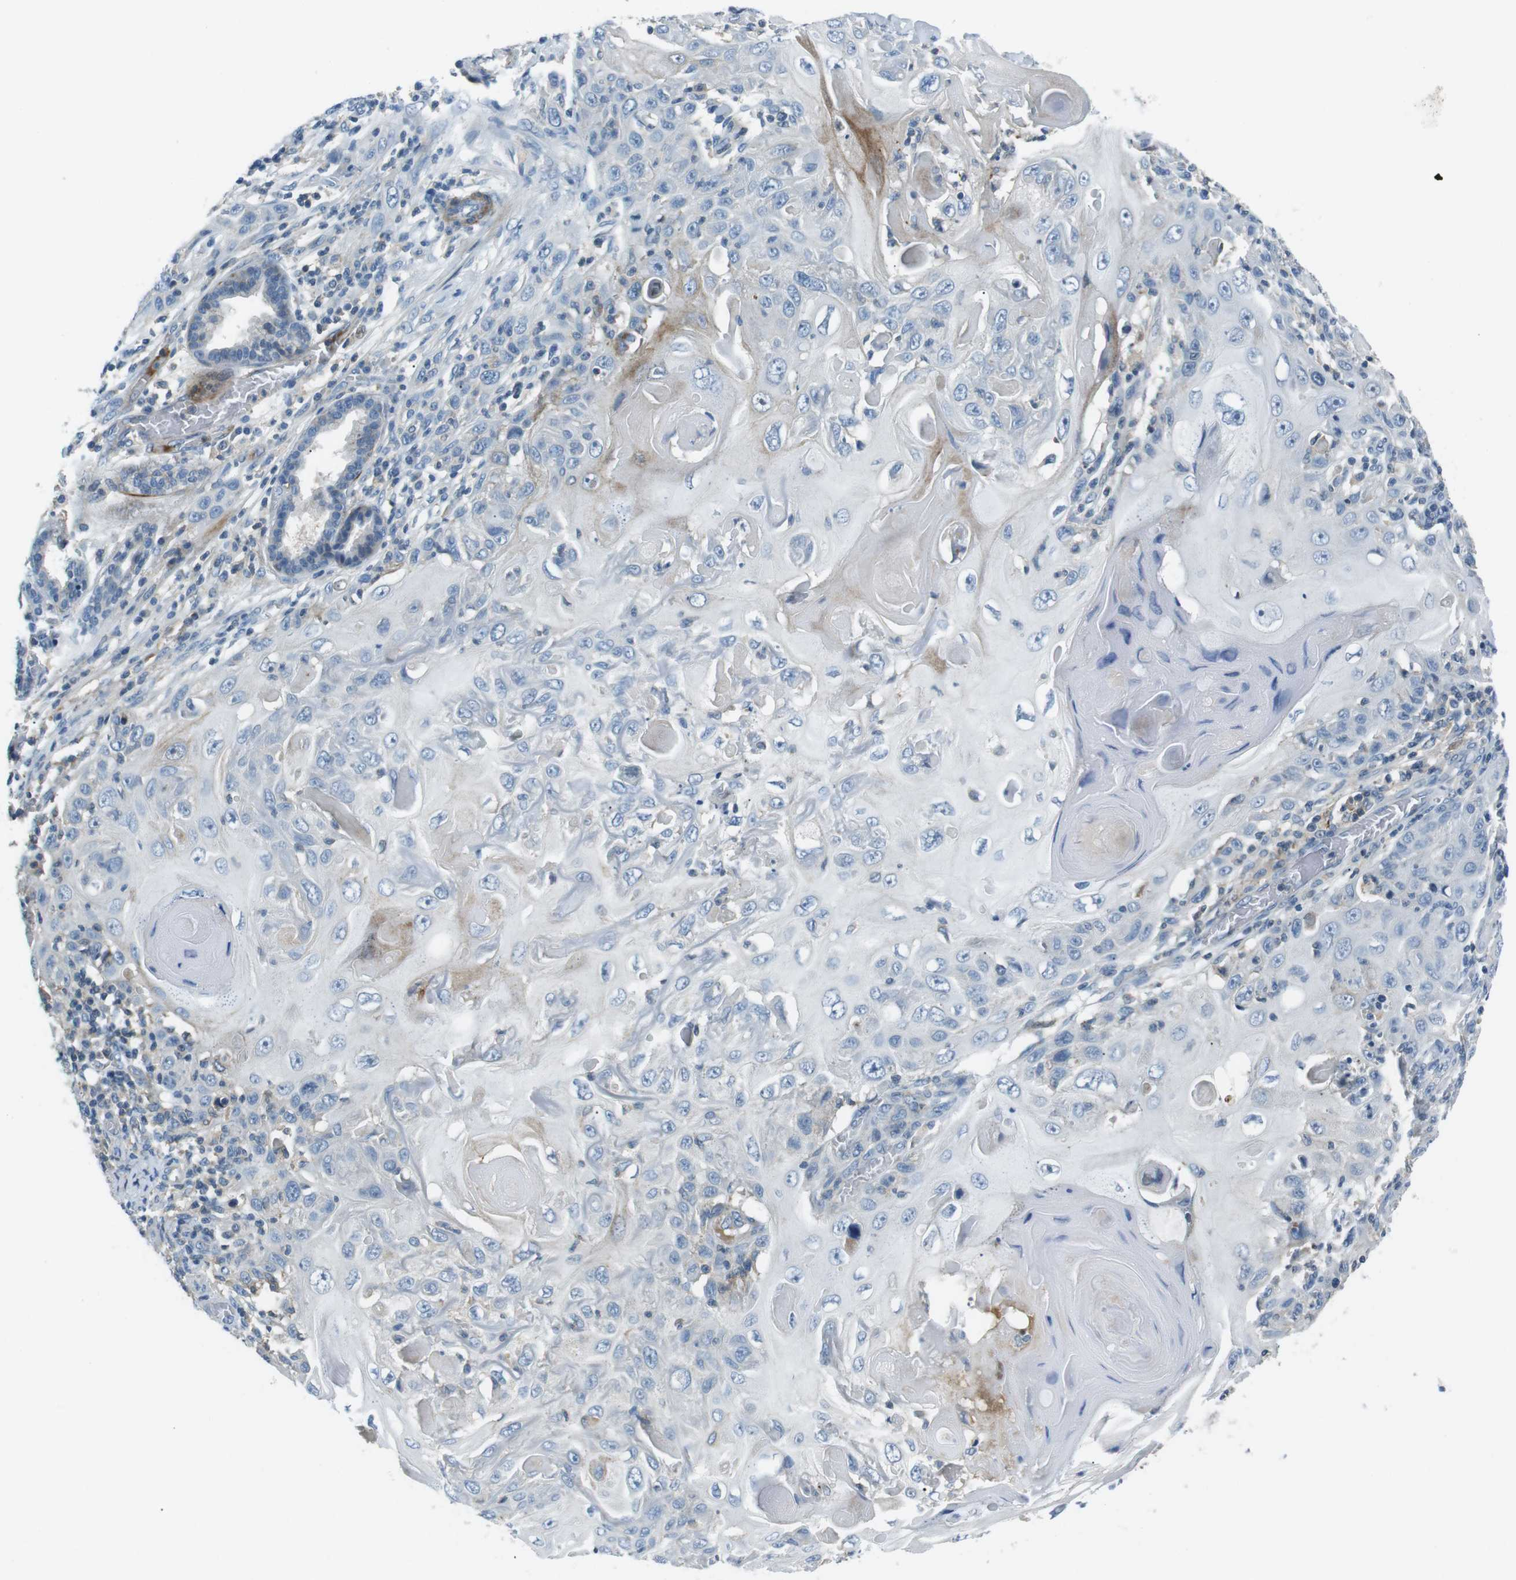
{"staining": {"intensity": "negative", "quantity": "none", "location": "none"}, "tissue": "skin cancer", "cell_type": "Tumor cells", "image_type": "cancer", "snomed": [{"axis": "morphology", "description": "Squamous cell carcinoma, NOS"}, {"axis": "topography", "description": "Skin"}], "caption": "Tumor cells are negative for protein expression in human skin cancer (squamous cell carcinoma).", "gene": "ARVCF", "patient": {"sex": "female", "age": 88}}